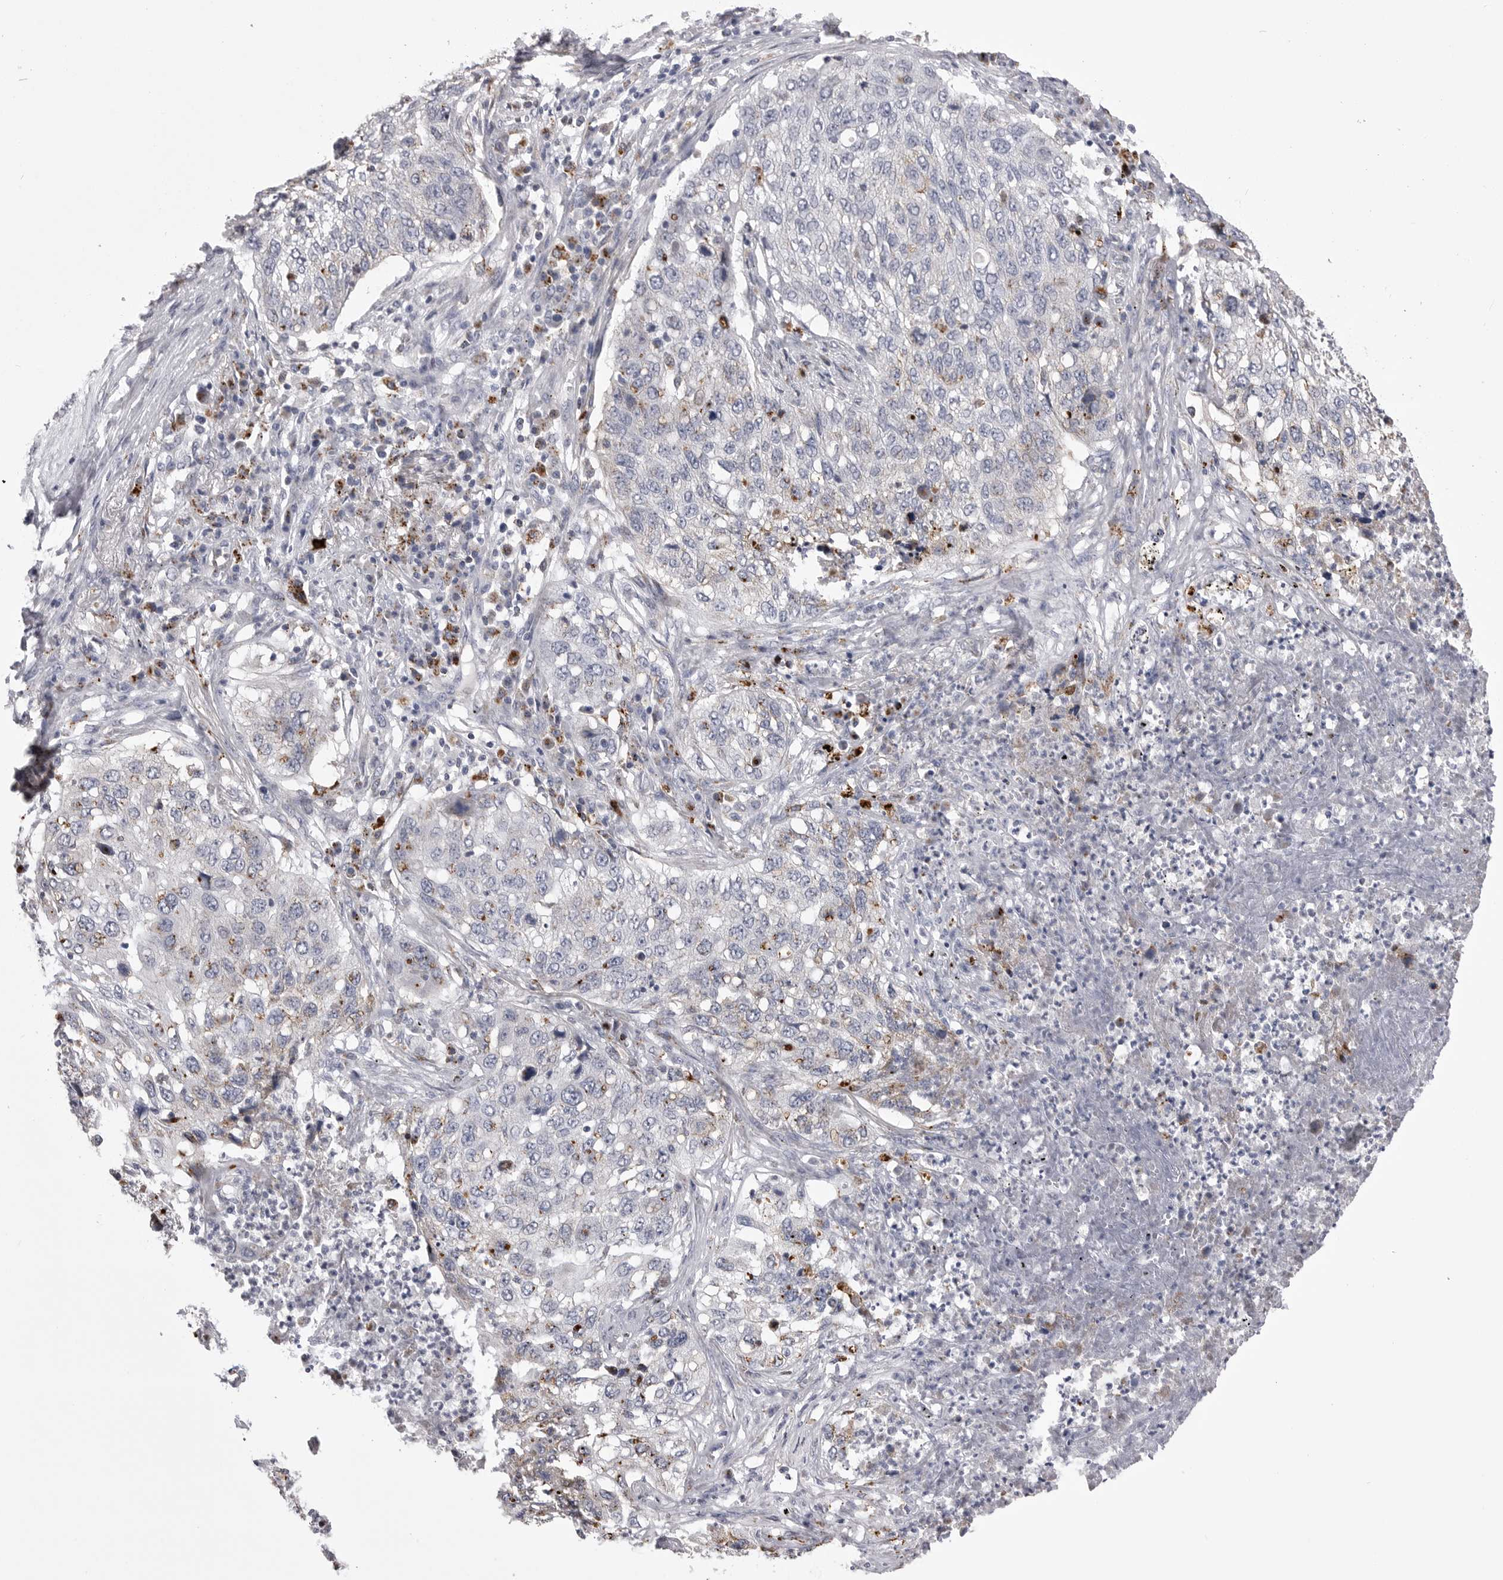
{"staining": {"intensity": "weak", "quantity": "<25%", "location": "cytoplasmic/membranous"}, "tissue": "lung cancer", "cell_type": "Tumor cells", "image_type": "cancer", "snomed": [{"axis": "morphology", "description": "Squamous cell carcinoma, NOS"}, {"axis": "topography", "description": "Lung"}], "caption": "Human lung squamous cell carcinoma stained for a protein using IHC demonstrates no positivity in tumor cells.", "gene": "PSPN", "patient": {"sex": "female", "age": 63}}